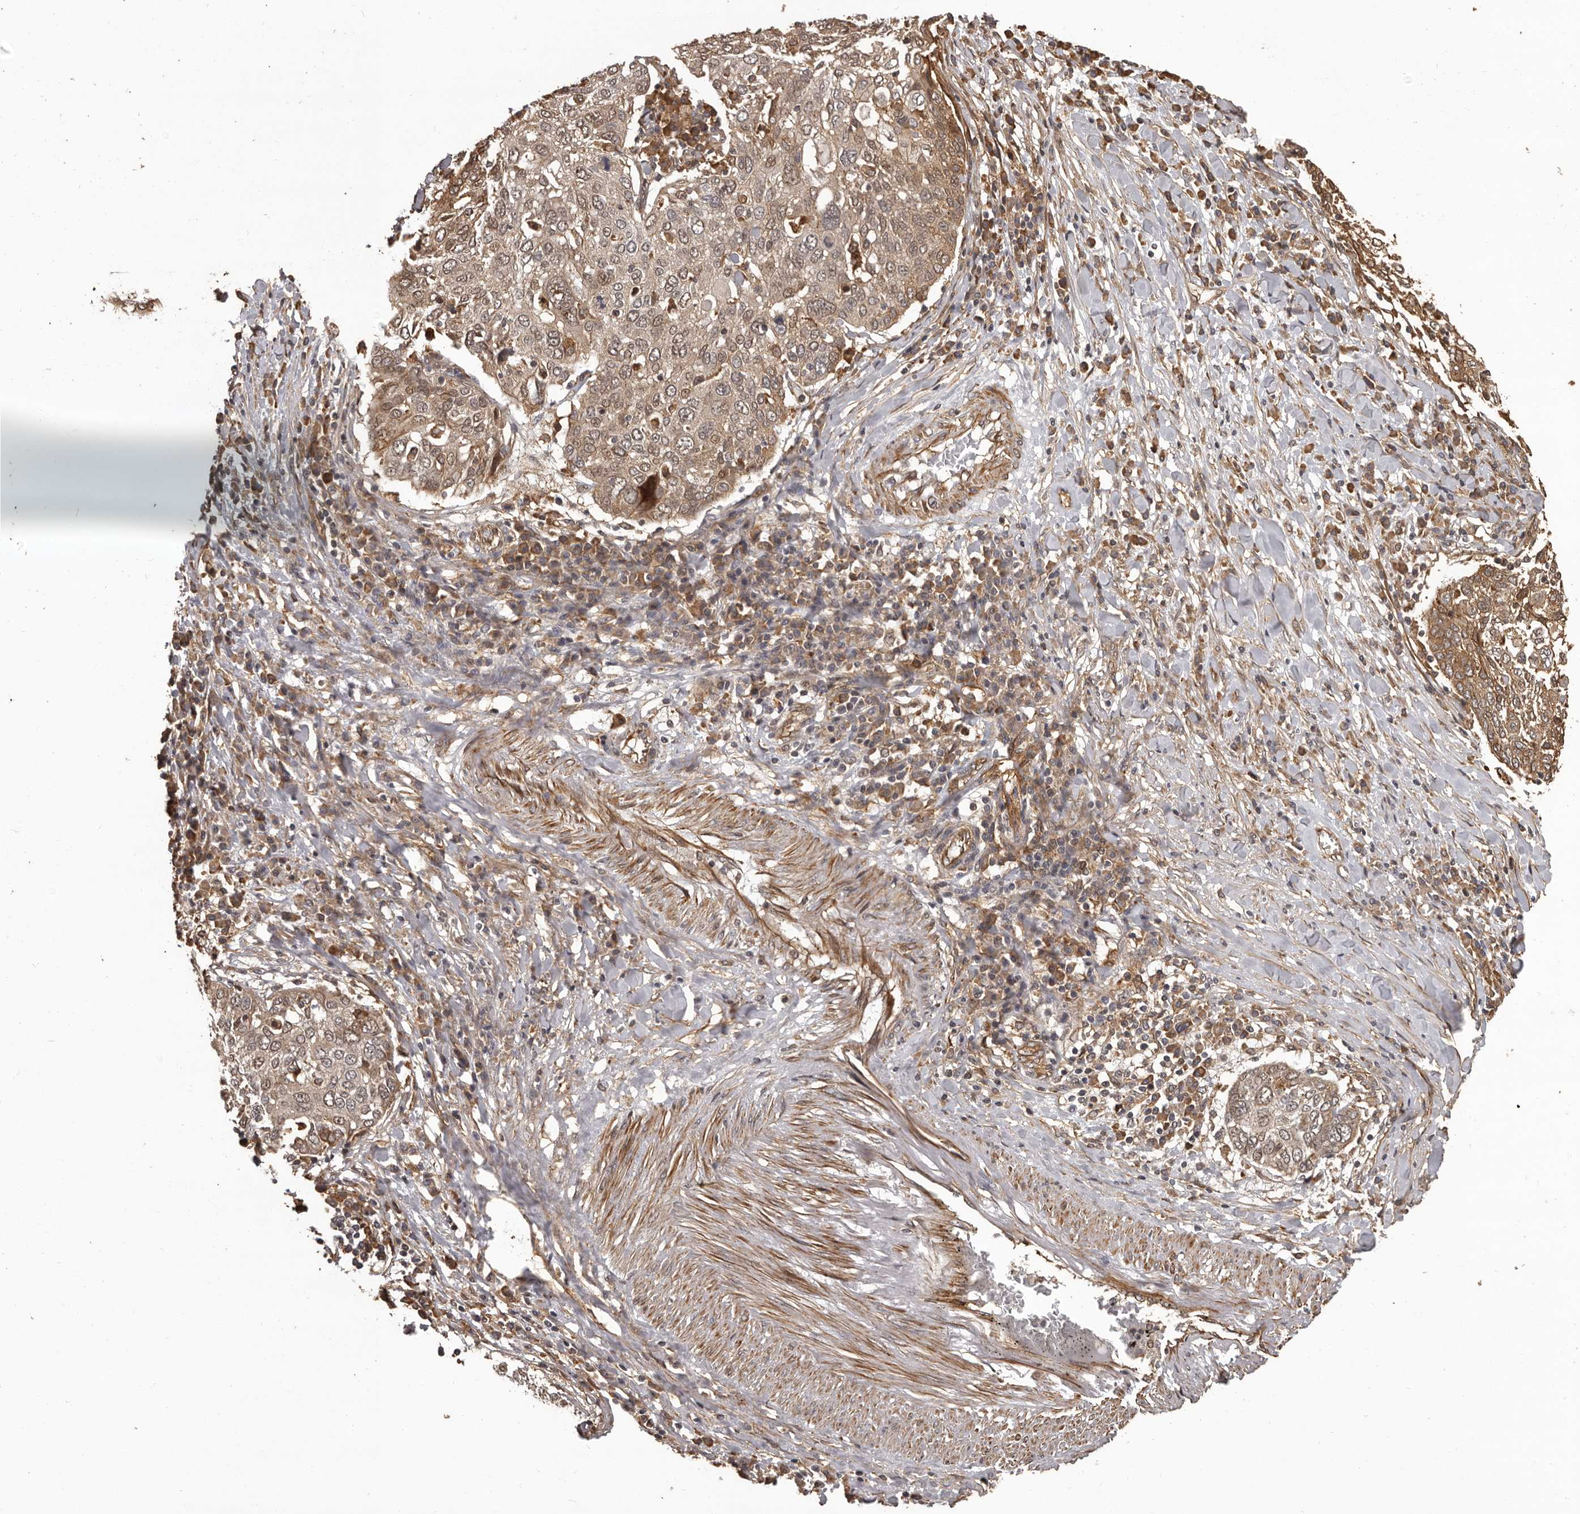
{"staining": {"intensity": "moderate", "quantity": "25%-75%", "location": "cytoplasmic/membranous,nuclear"}, "tissue": "lung cancer", "cell_type": "Tumor cells", "image_type": "cancer", "snomed": [{"axis": "morphology", "description": "Squamous cell carcinoma, NOS"}, {"axis": "topography", "description": "Lung"}], "caption": "Immunohistochemistry staining of squamous cell carcinoma (lung), which exhibits medium levels of moderate cytoplasmic/membranous and nuclear positivity in about 25%-75% of tumor cells indicating moderate cytoplasmic/membranous and nuclear protein positivity. The staining was performed using DAB (3,3'-diaminobenzidine) (brown) for protein detection and nuclei were counterstained in hematoxylin (blue).", "gene": "SLITRK6", "patient": {"sex": "male", "age": 65}}